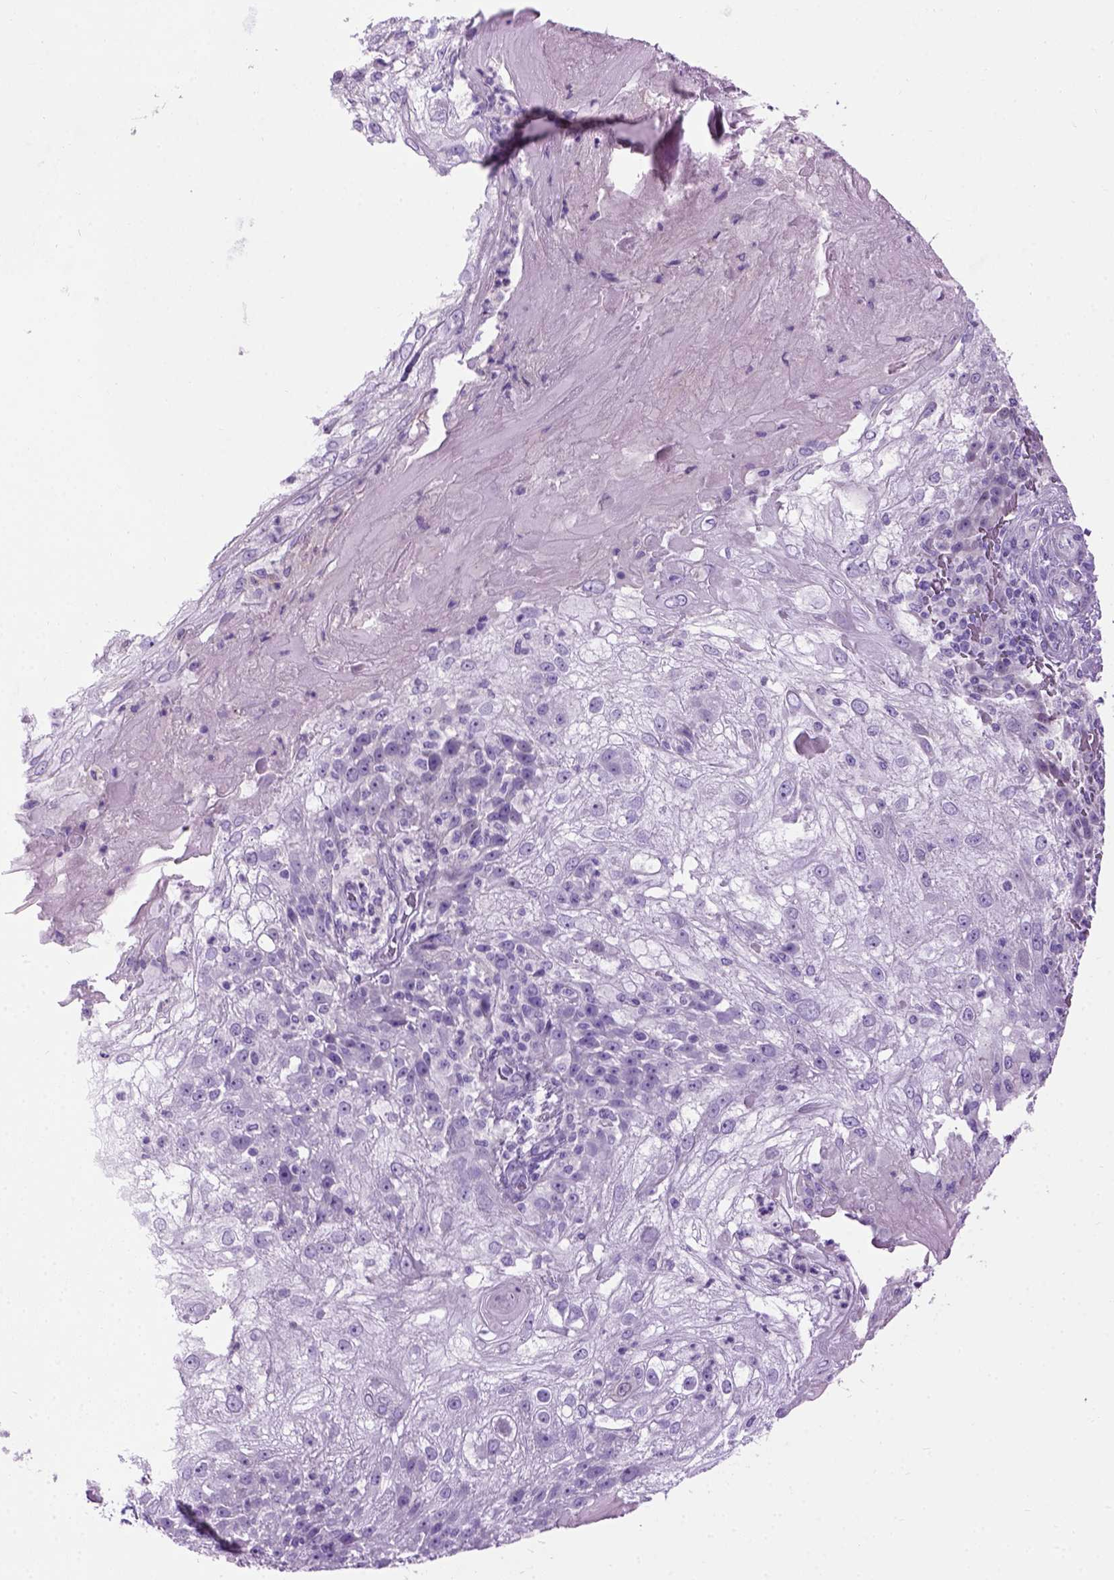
{"staining": {"intensity": "negative", "quantity": "none", "location": "none"}, "tissue": "skin cancer", "cell_type": "Tumor cells", "image_type": "cancer", "snomed": [{"axis": "morphology", "description": "Normal tissue, NOS"}, {"axis": "morphology", "description": "Squamous cell carcinoma, NOS"}, {"axis": "topography", "description": "Skin"}], "caption": "Immunohistochemical staining of human skin cancer shows no significant staining in tumor cells. The staining is performed using DAB brown chromogen with nuclei counter-stained in using hematoxylin.", "gene": "GABRB2", "patient": {"sex": "female", "age": 83}}